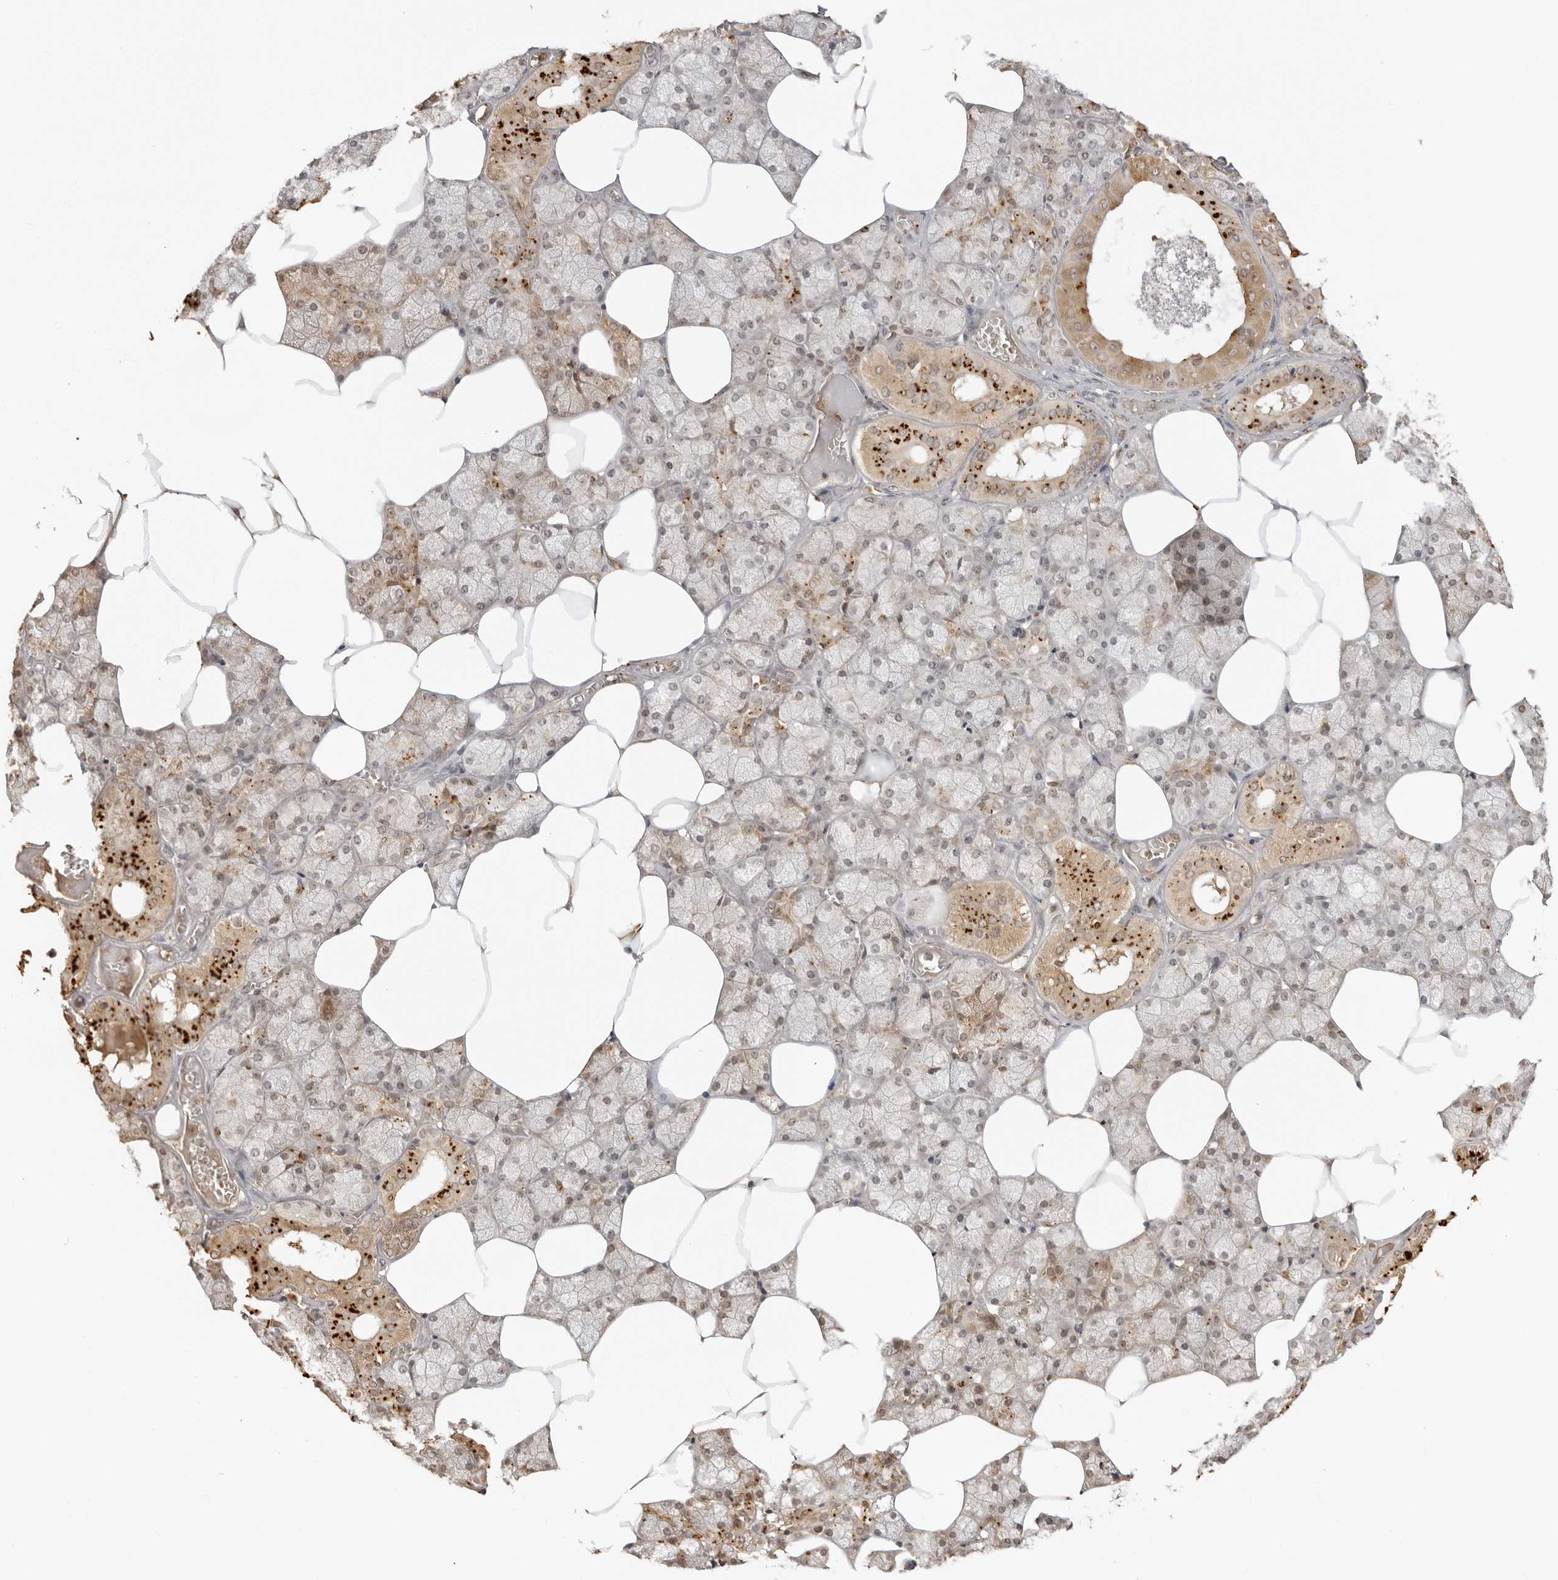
{"staining": {"intensity": "moderate", "quantity": "25%-75%", "location": "cytoplasmic/membranous,nuclear"}, "tissue": "salivary gland", "cell_type": "Glandular cells", "image_type": "normal", "snomed": [{"axis": "morphology", "description": "Normal tissue, NOS"}, {"axis": "topography", "description": "Salivary gland"}], "caption": "High-power microscopy captured an immunohistochemistry (IHC) histopathology image of normal salivary gland, revealing moderate cytoplasmic/membranous,nuclear staining in approximately 25%-75% of glandular cells.", "gene": "IKBKE", "patient": {"sex": "male", "age": 62}}